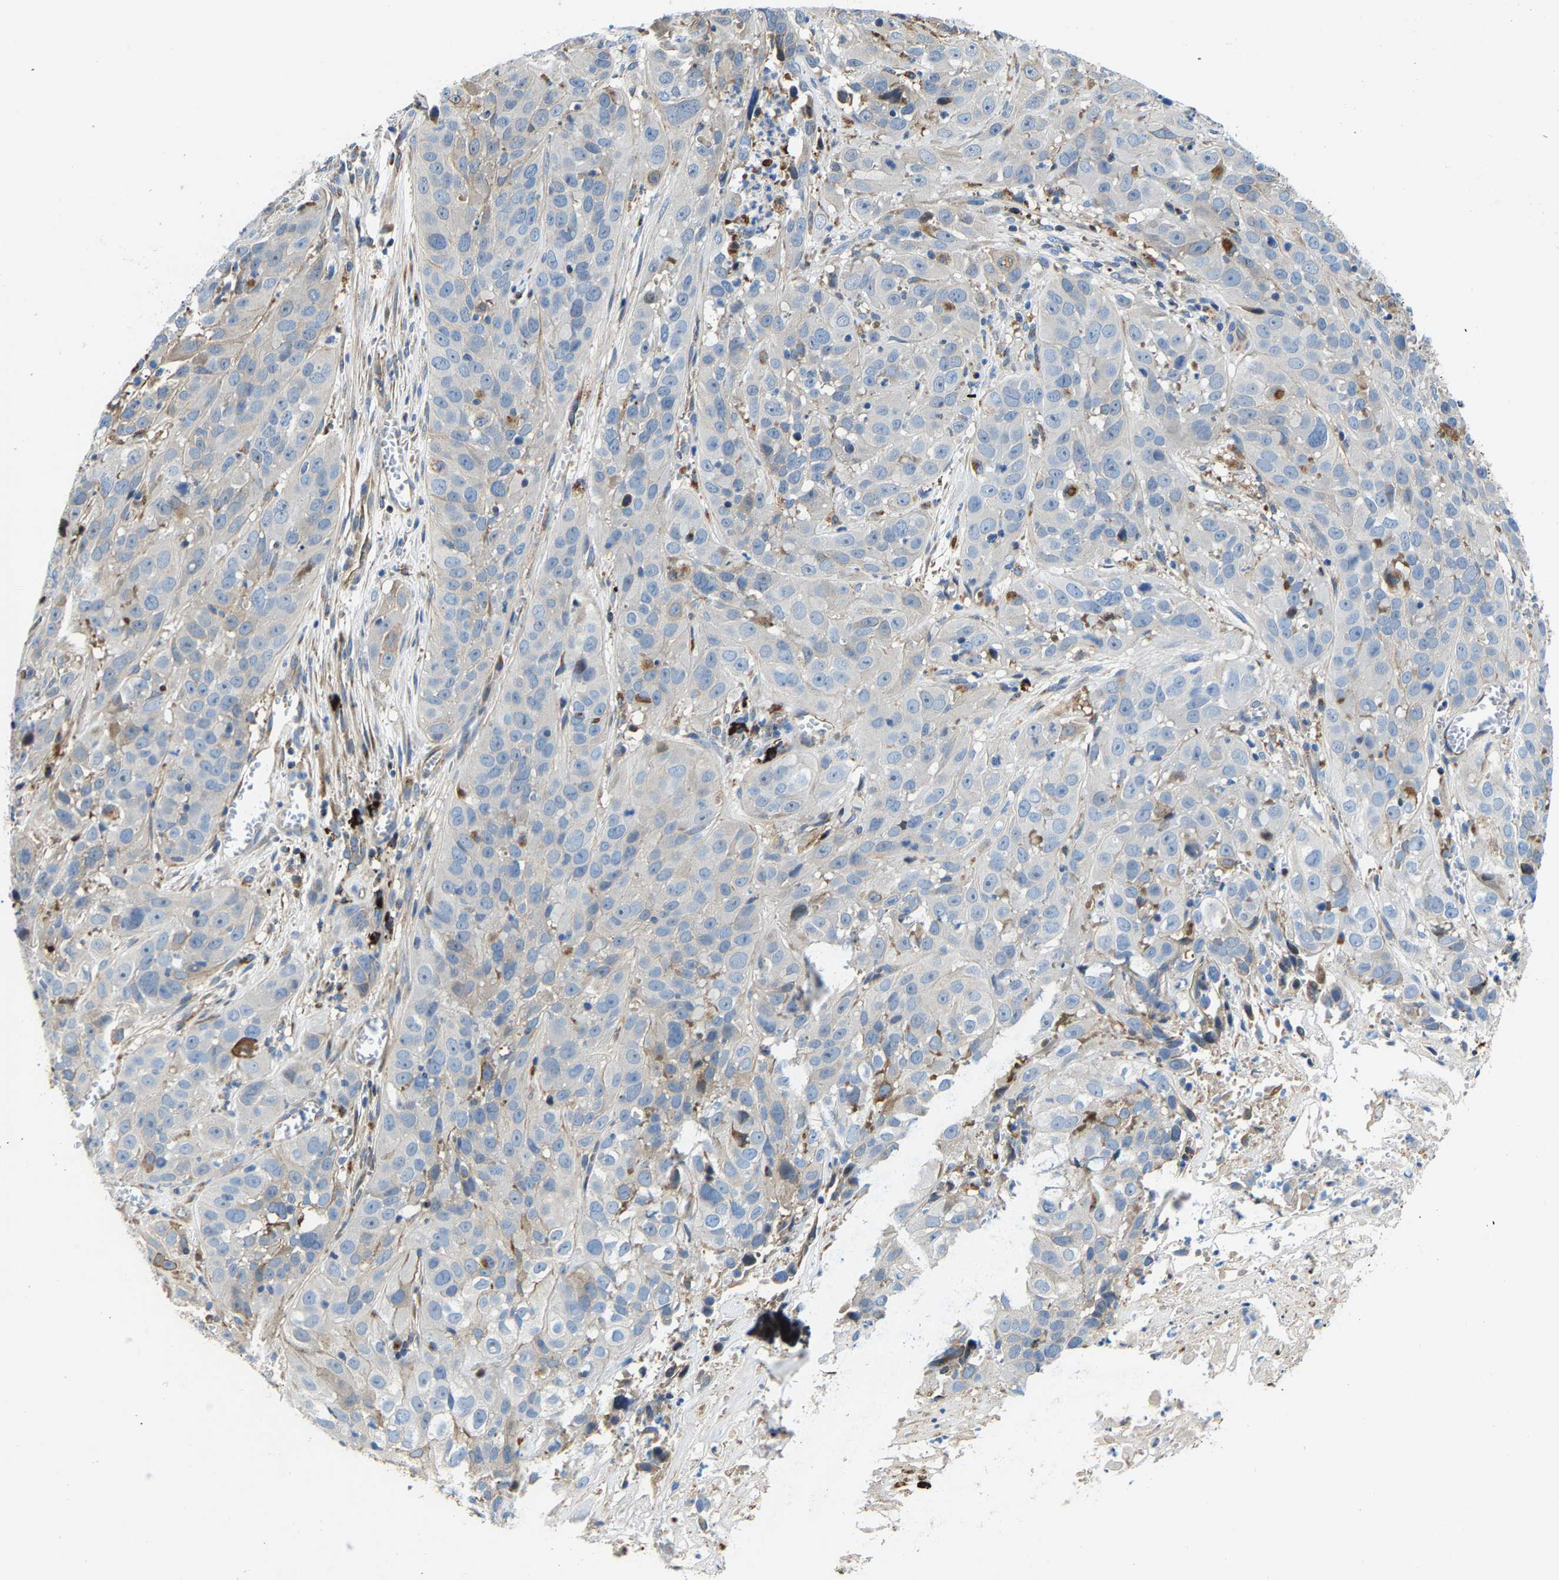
{"staining": {"intensity": "negative", "quantity": "none", "location": "none"}, "tissue": "cervical cancer", "cell_type": "Tumor cells", "image_type": "cancer", "snomed": [{"axis": "morphology", "description": "Squamous cell carcinoma, NOS"}, {"axis": "topography", "description": "Cervix"}], "caption": "A photomicrograph of cervical squamous cell carcinoma stained for a protein exhibits no brown staining in tumor cells.", "gene": "DPP7", "patient": {"sex": "female", "age": 32}}